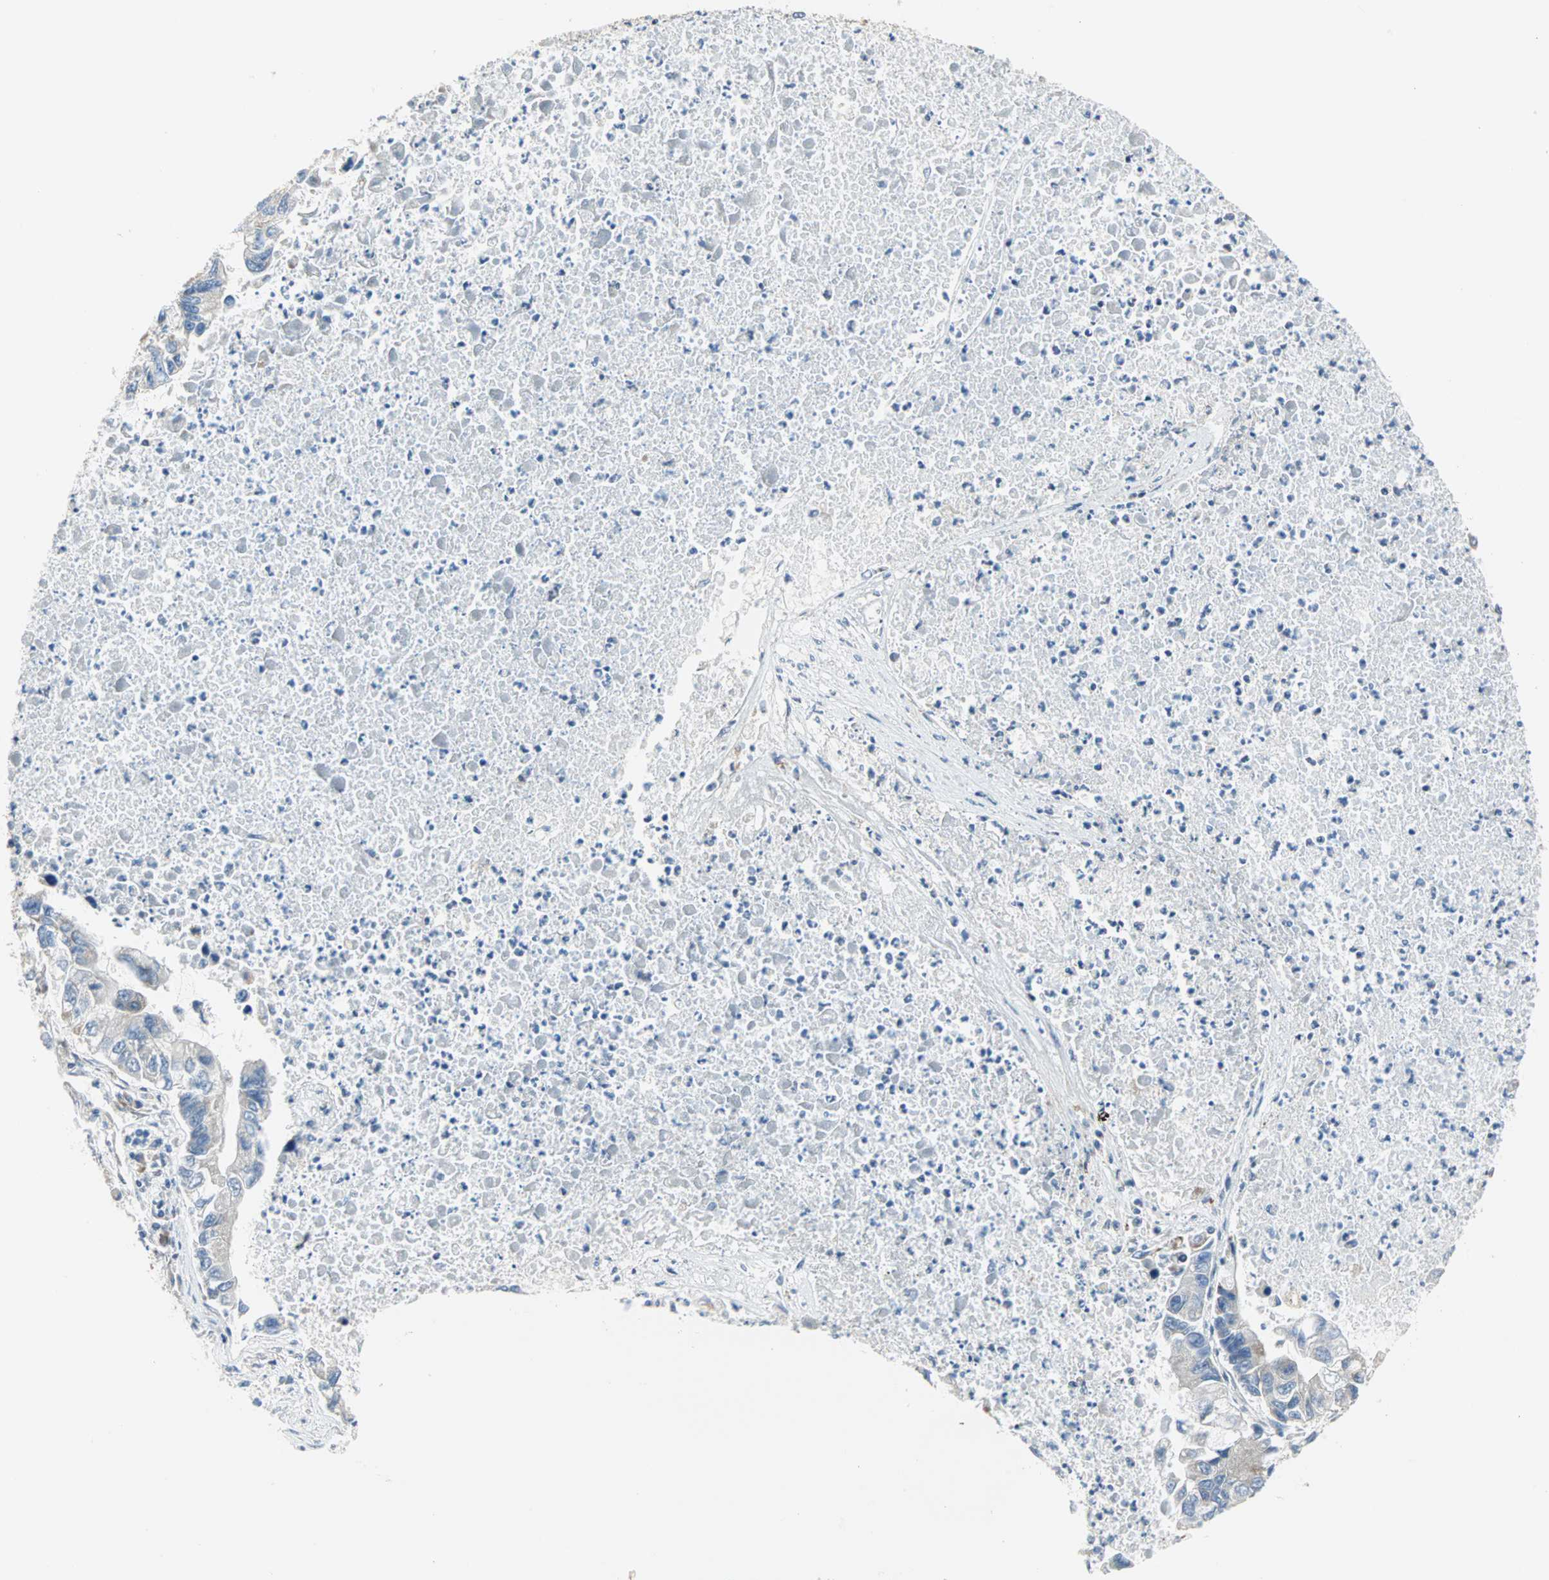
{"staining": {"intensity": "negative", "quantity": "none", "location": "none"}, "tissue": "lung cancer", "cell_type": "Tumor cells", "image_type": "cancer", "snomed": [{"axis": "morphology", "description": "Adenocarcinoma, NOS"}, {"axis": "topography", "description": "Lung"}], "caption": "An immunohistochemistry (IHC) photomicrograph of lung adenocarcinoma is shown. There is no staining in tumor cells of lung adenocarcinoma.", "gene": "SAR1A", "patient": {"sex": "female", "age": 51}}